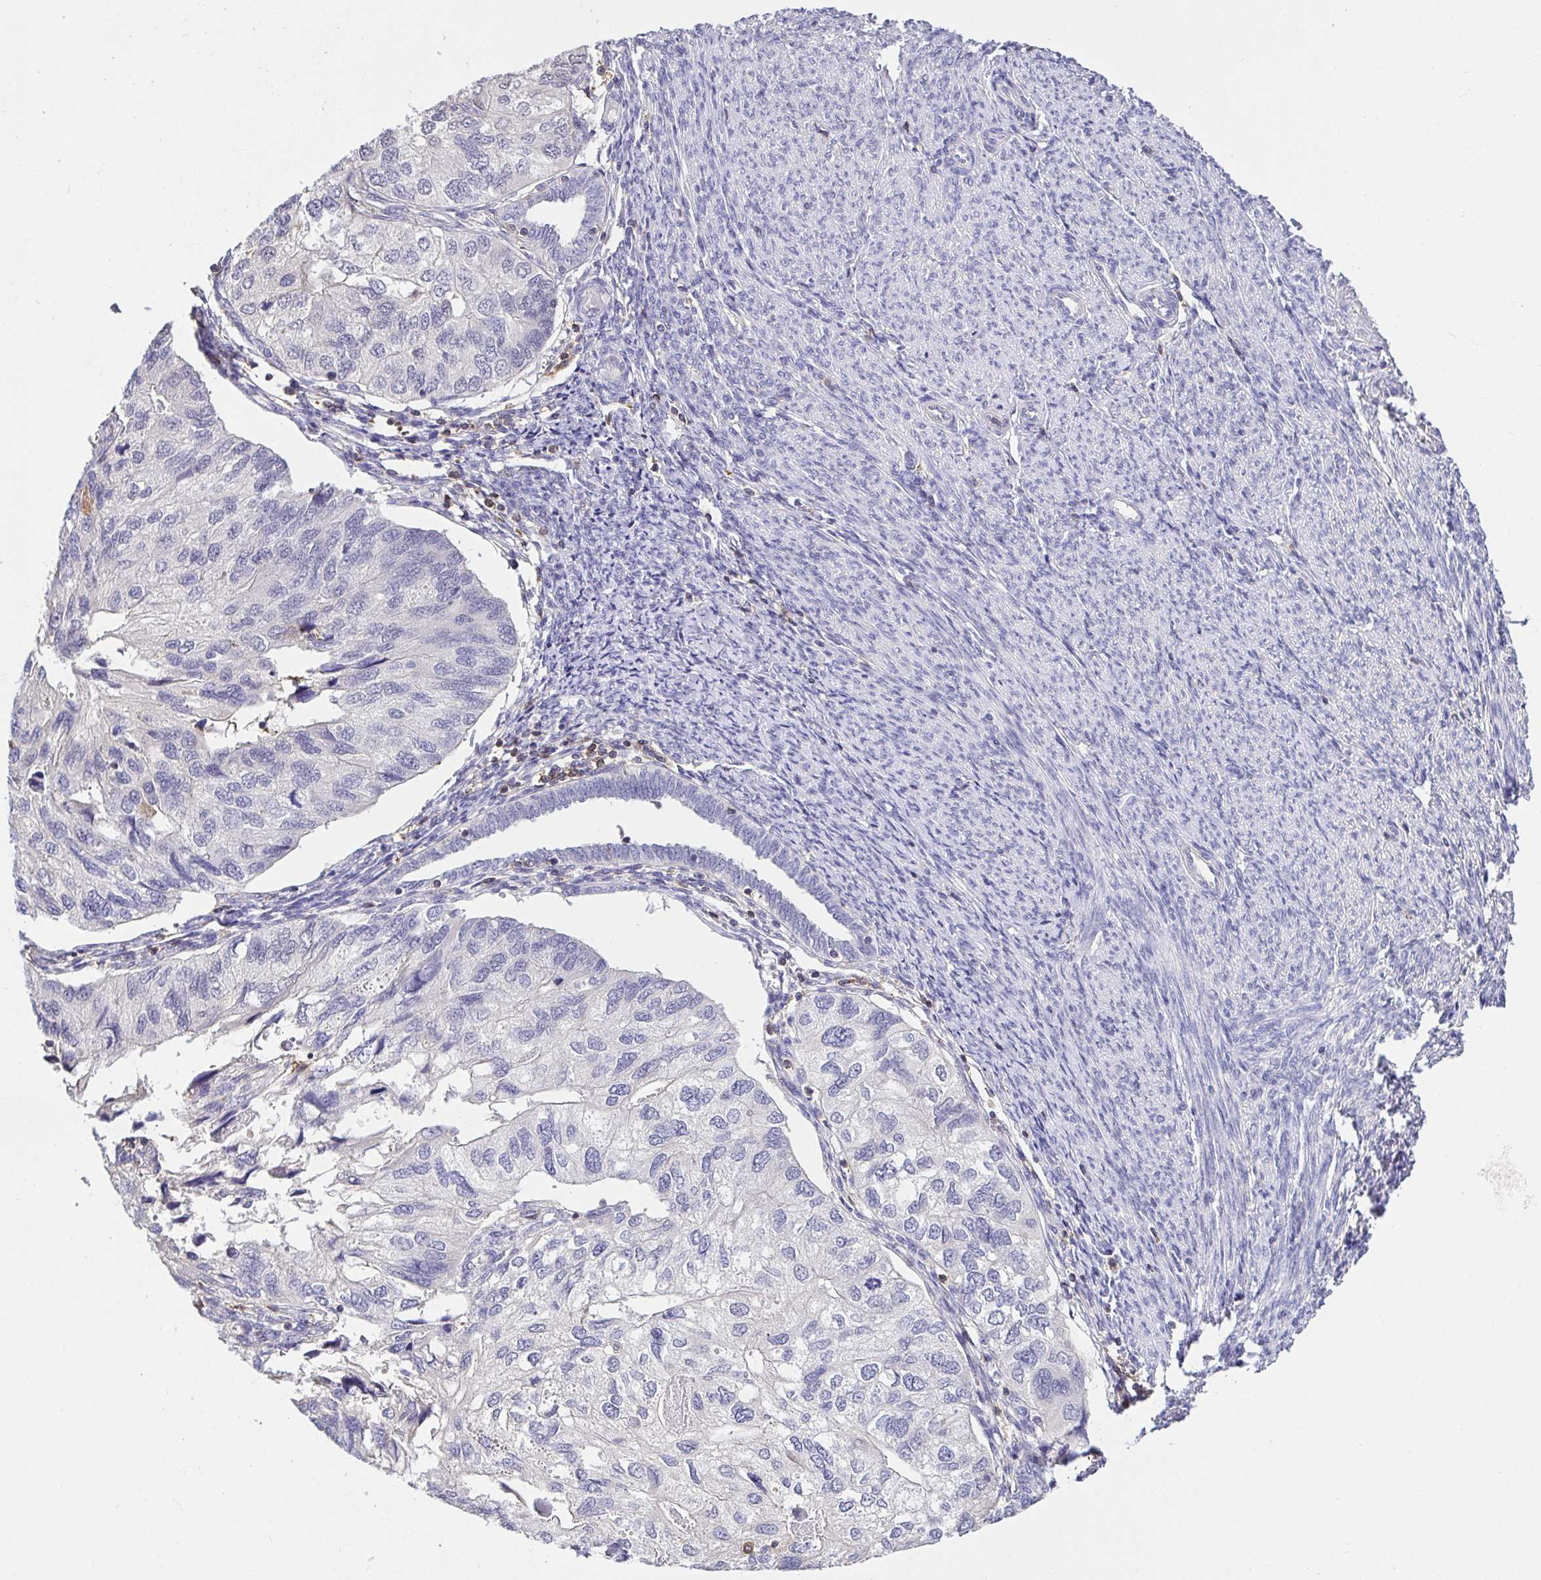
{"staining": {"intensity": "negative", "quantity": "none", "location": "none"}, "tissue": "endometrial cancer", "cell_type": "Tumor cells", "image_type": "cancer", "snomed": [{"axis": "morphology", "description": "Carcinoma, NOS"}, {"axis": "topography", "description": "Uterus"}], "caption": "Immunohistochemistry (IHC) of human endometrial cancer exhibits no staining in tumor cells.", "gene": "SKAP1", "patient": {"sex": "female", "age": 76}}